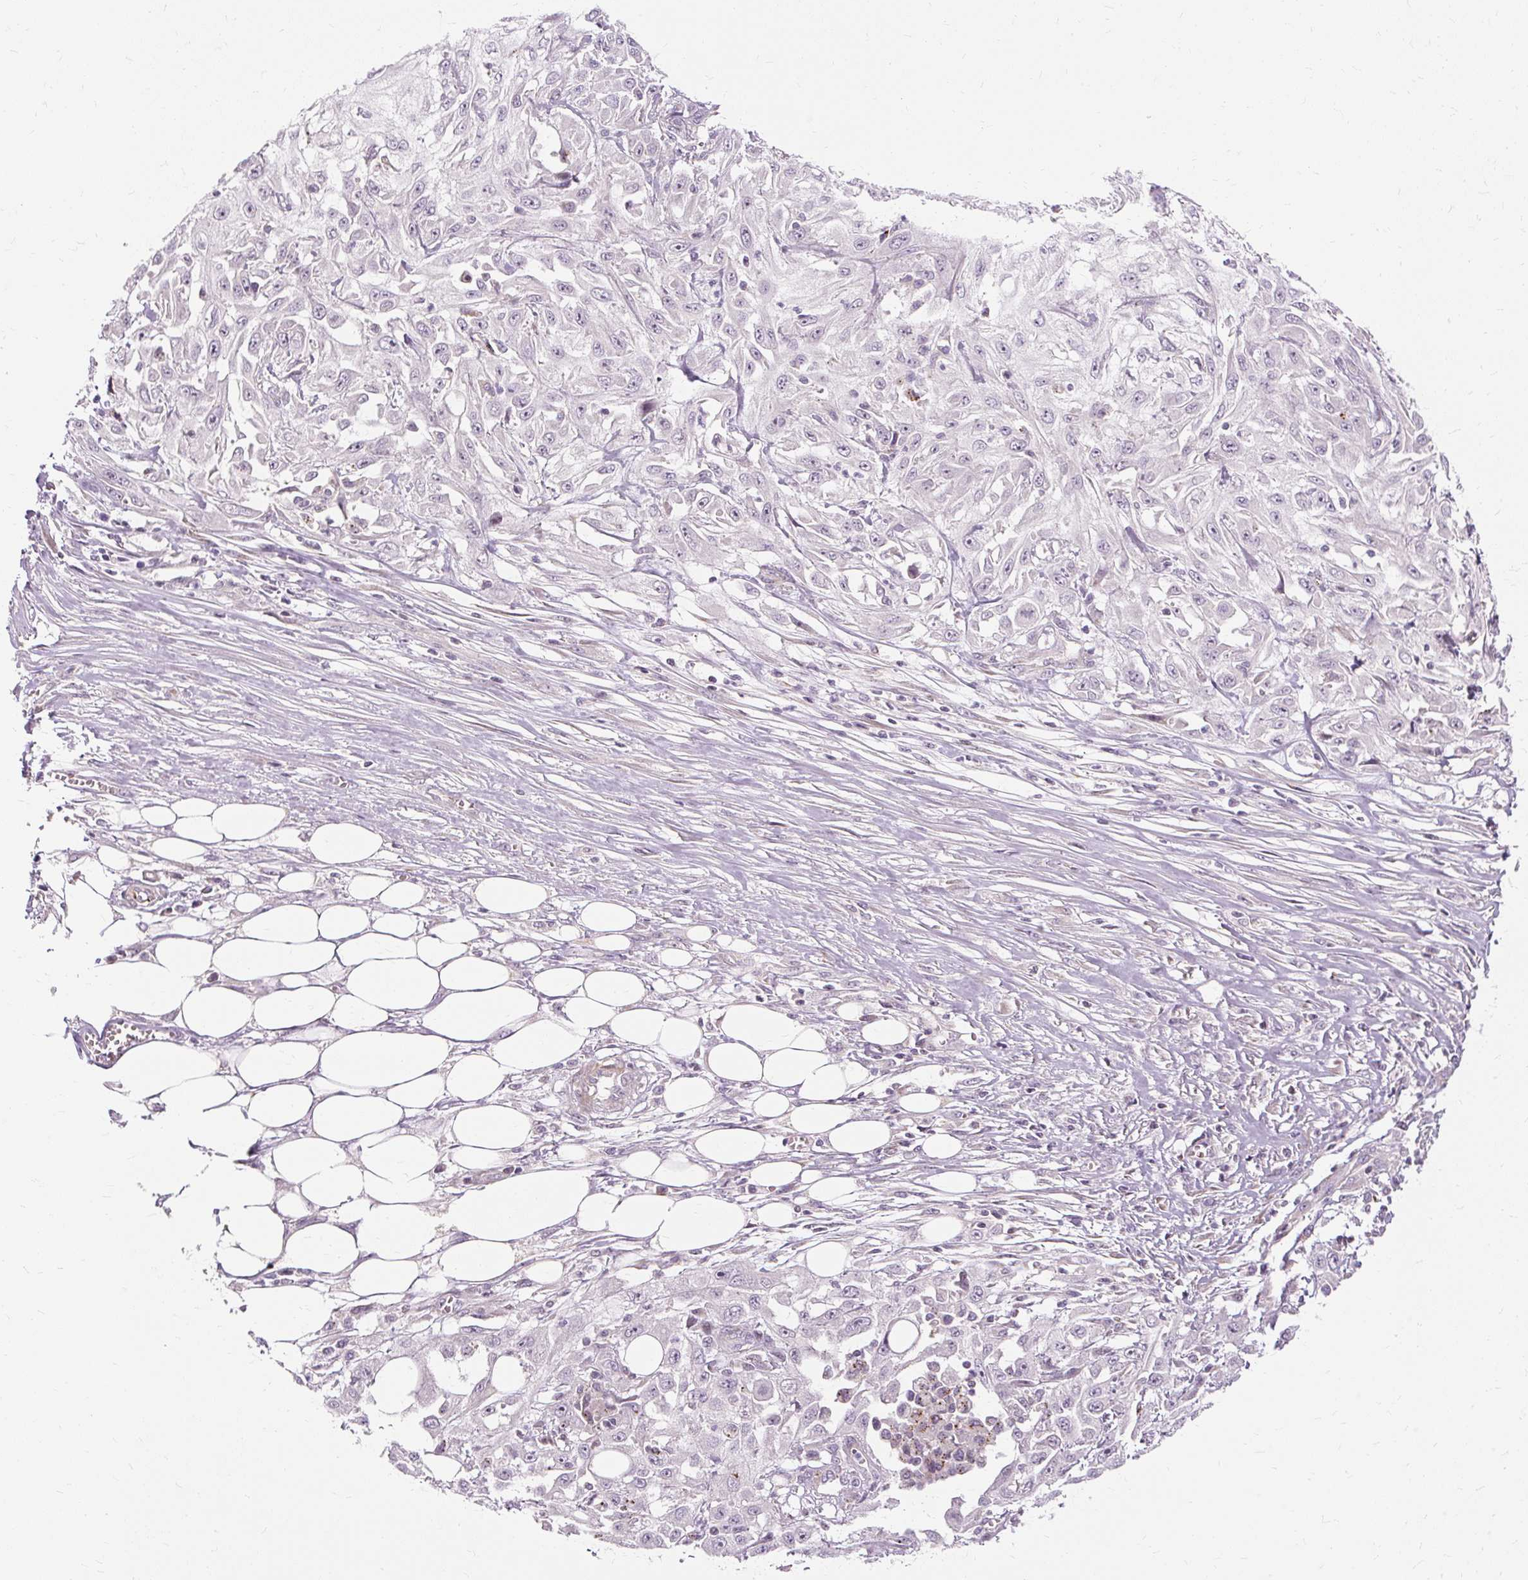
{"staining": {"intensity": "weak", "quantity": "25%-75%", "location": "nuclear"}, "tissue": "skin cancer", "cell_type": "Tumor cells", "image_type": "cancer", "snomed": [{"axis": "morphology", "description": "Squamous cell carcinoma, NOS"}, {"axis": "morphology", "description": "Squamous cell carcinoma, metastatic, NOS"}, {"axis": "topography", "description": "Skin"}, {"axis": "topography", "description": "Lymph node"}], "caption": "Weak nuclear staining for a protein is present in about 25%-75% of tumor cells of skin cancer using IHC.", "gene": "MMACHC", "patient": {"sex": "male", "age": 75}}